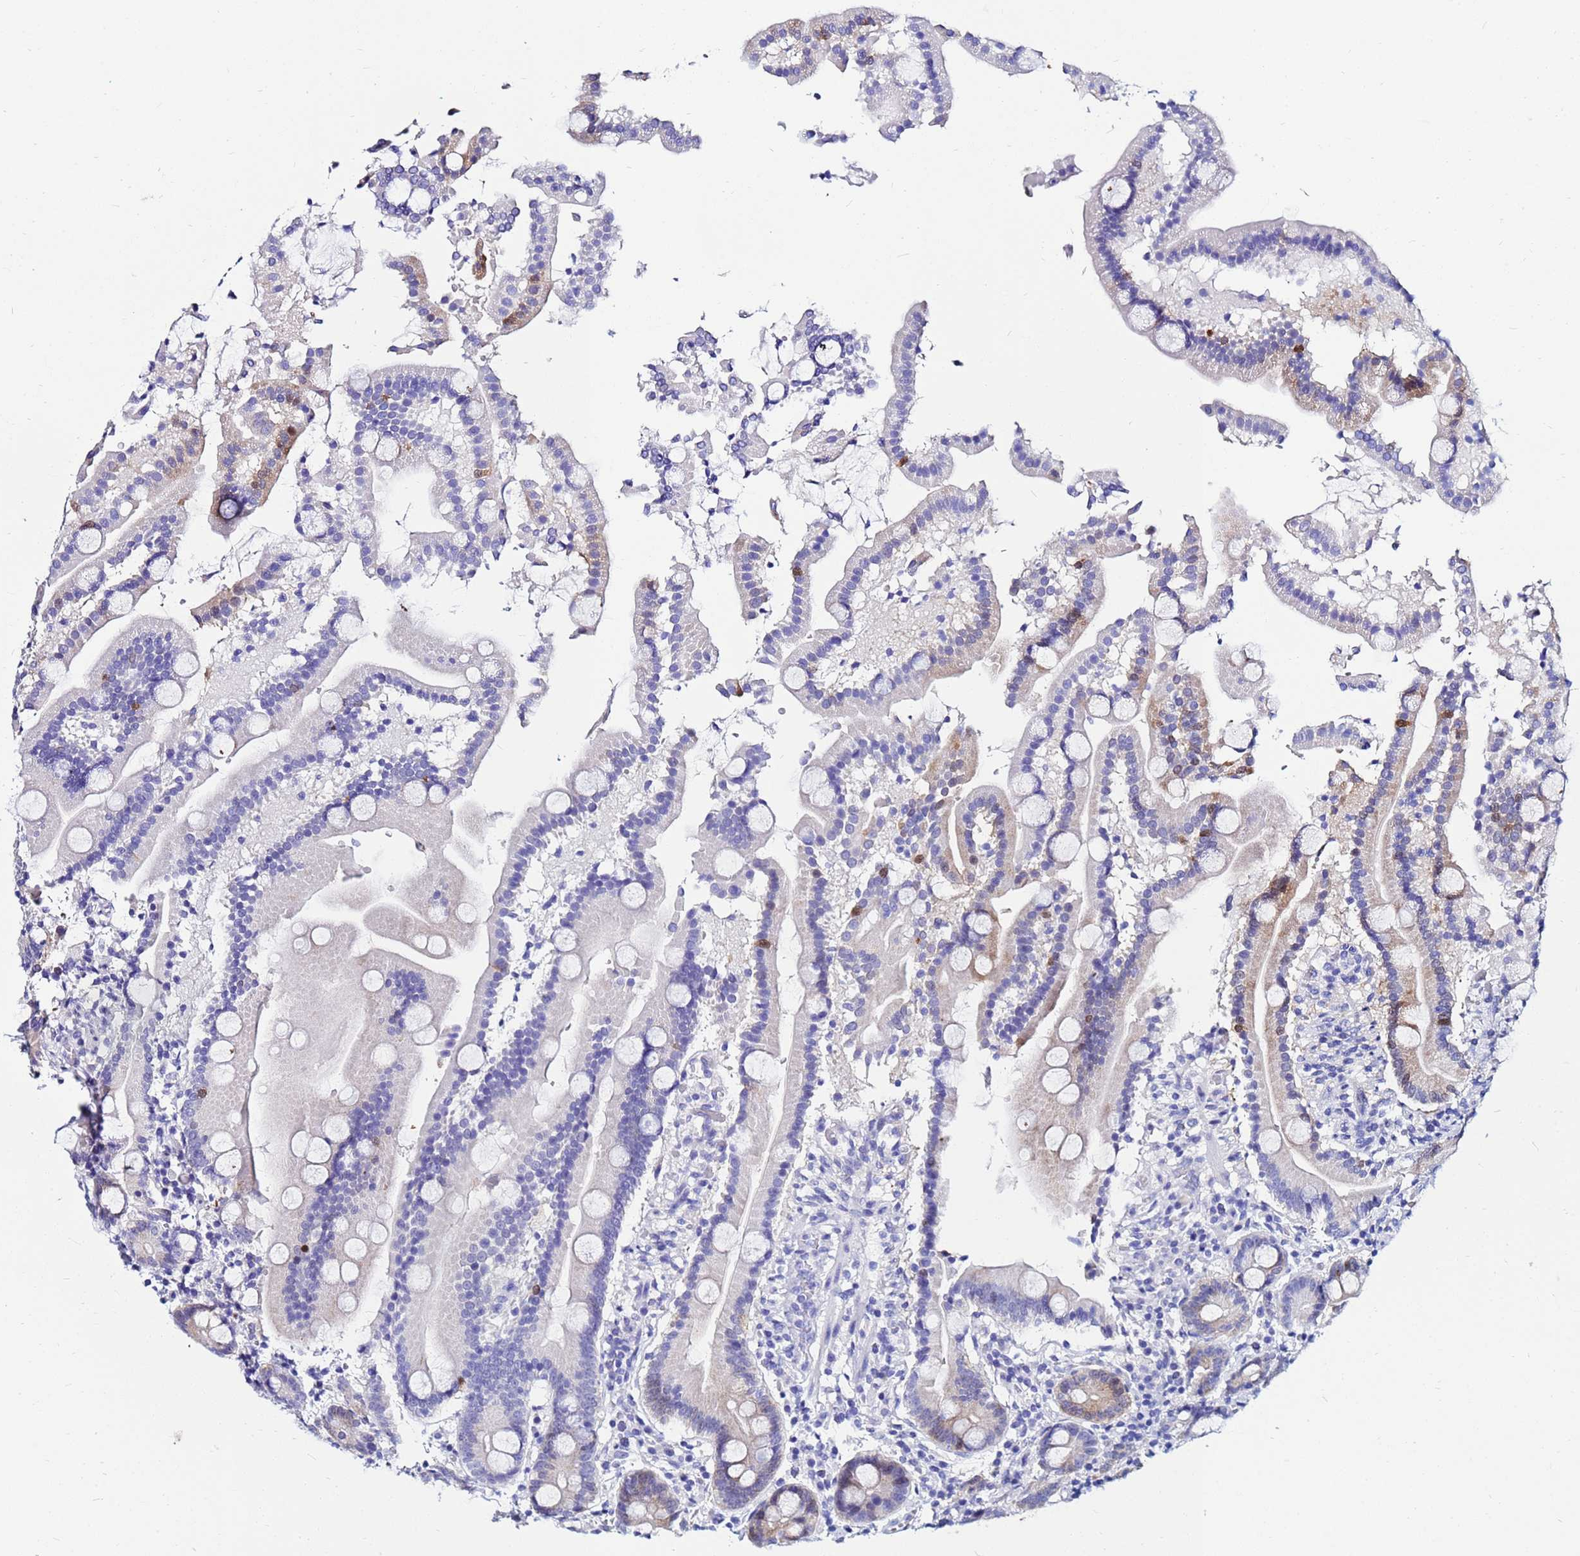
{"staining": {"intensity": "moderate", "quantity": "<25%", "location": "cytoplasmic/membranous"}, "tissue": "duodenum", "cell_type": "Glandular cells", "image_type": "normal", "snomed": [{"axis": "morphology", "description": "Normal tissue, NOS"}, {"axis": "topography", "description": "Duodenum"}], "caption": "Duodenum stained for a protein (brown) displays moderate cytoplasmic/membranous positive positivity in about <25% of glandular cells.", "gene": "PPP1R14C", "patient": {"sex": "male", "age": 55}}